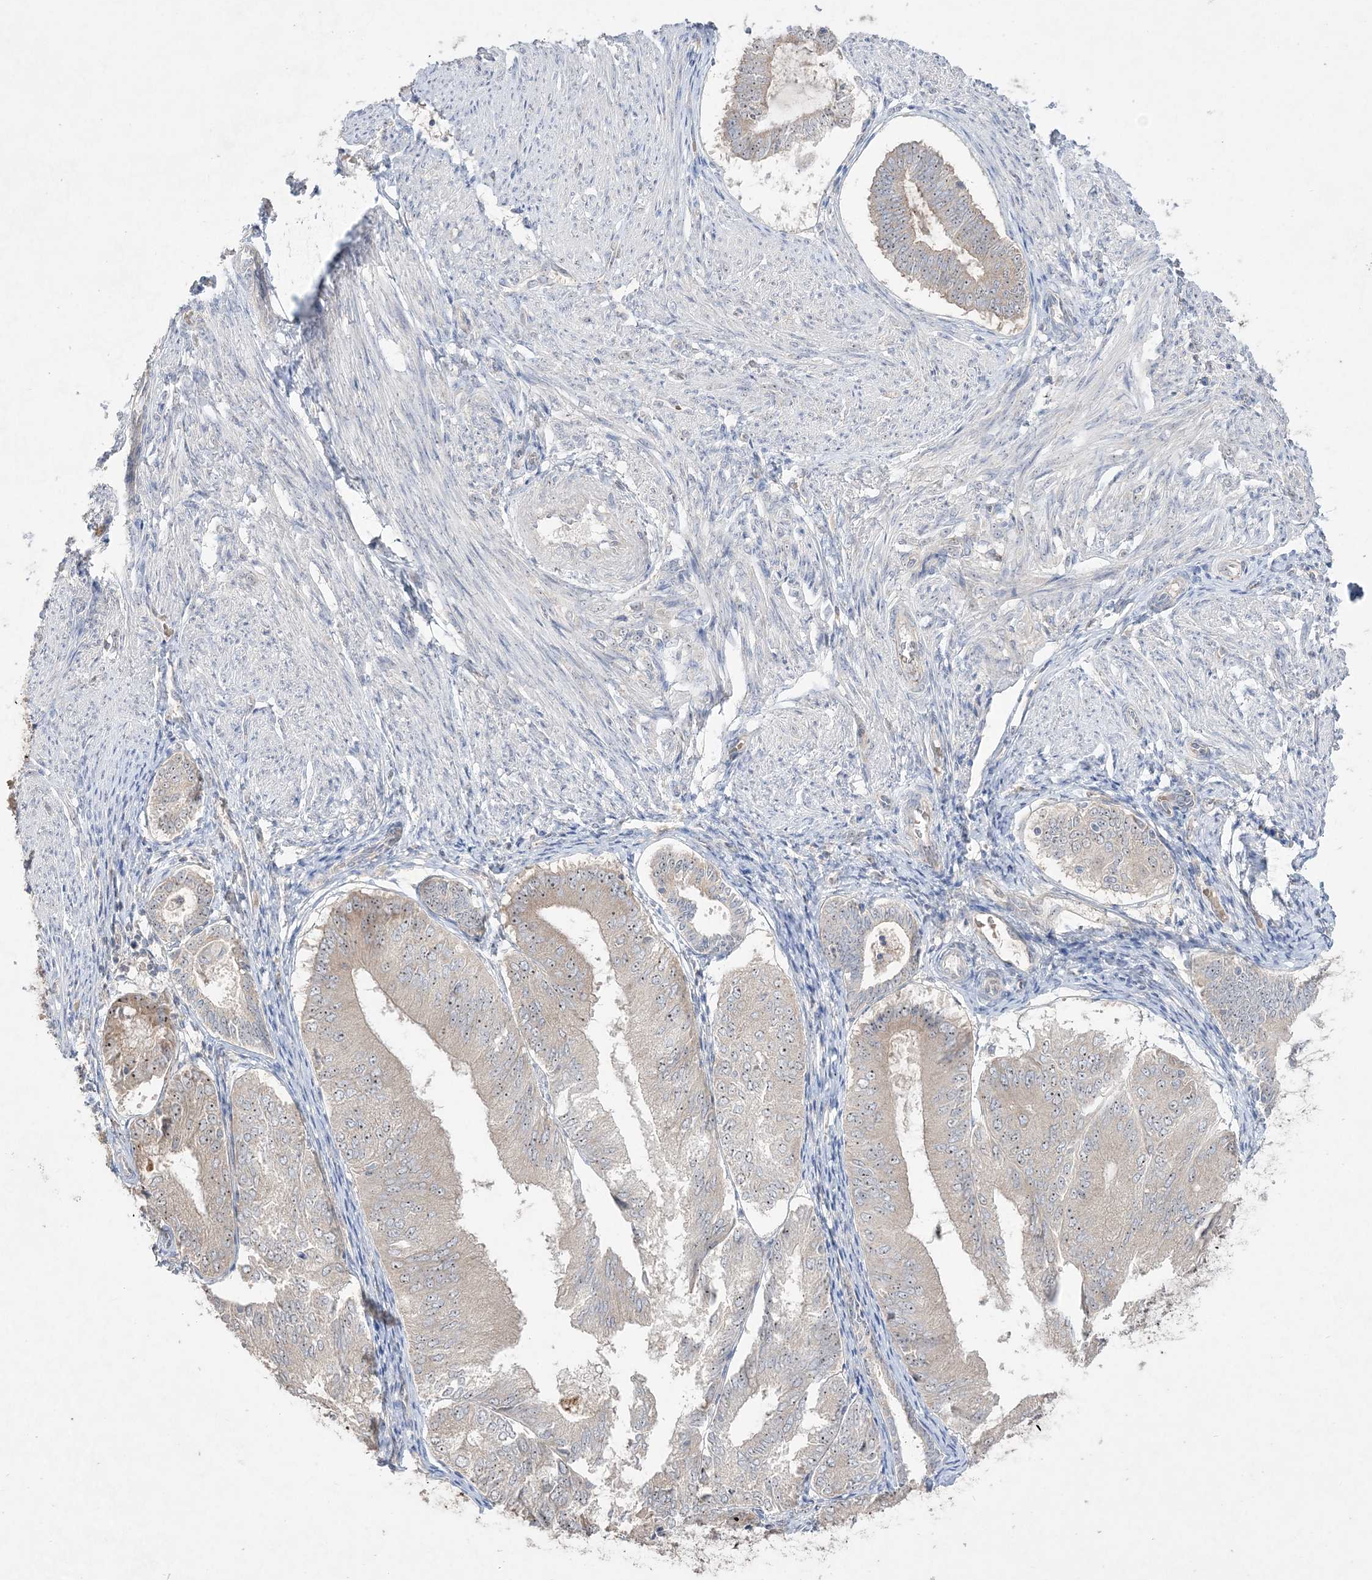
{"staining": {"intensity": "moderate", "quantity": "<25%", "location": "nuclear"}, "tissue": "endometrial cancer", "cell_type": "Tumor cells", "image_type": "cancer", "snomed": [{"axis": "morphology", "description": "Adenocarcinoma, NOS"}, {"axis": "topography", "description": "Endometrium"}], "caption": "The image reveals staining of endometrial cancer (adenocarcinoma), revealing moderate nuclear protein expression (brown color) within tumor cells. (Brightfield microscopy of DAB IHC at high magnification).", "gene": "NOP16", "patient": {"sex": "female", "age": 81}}